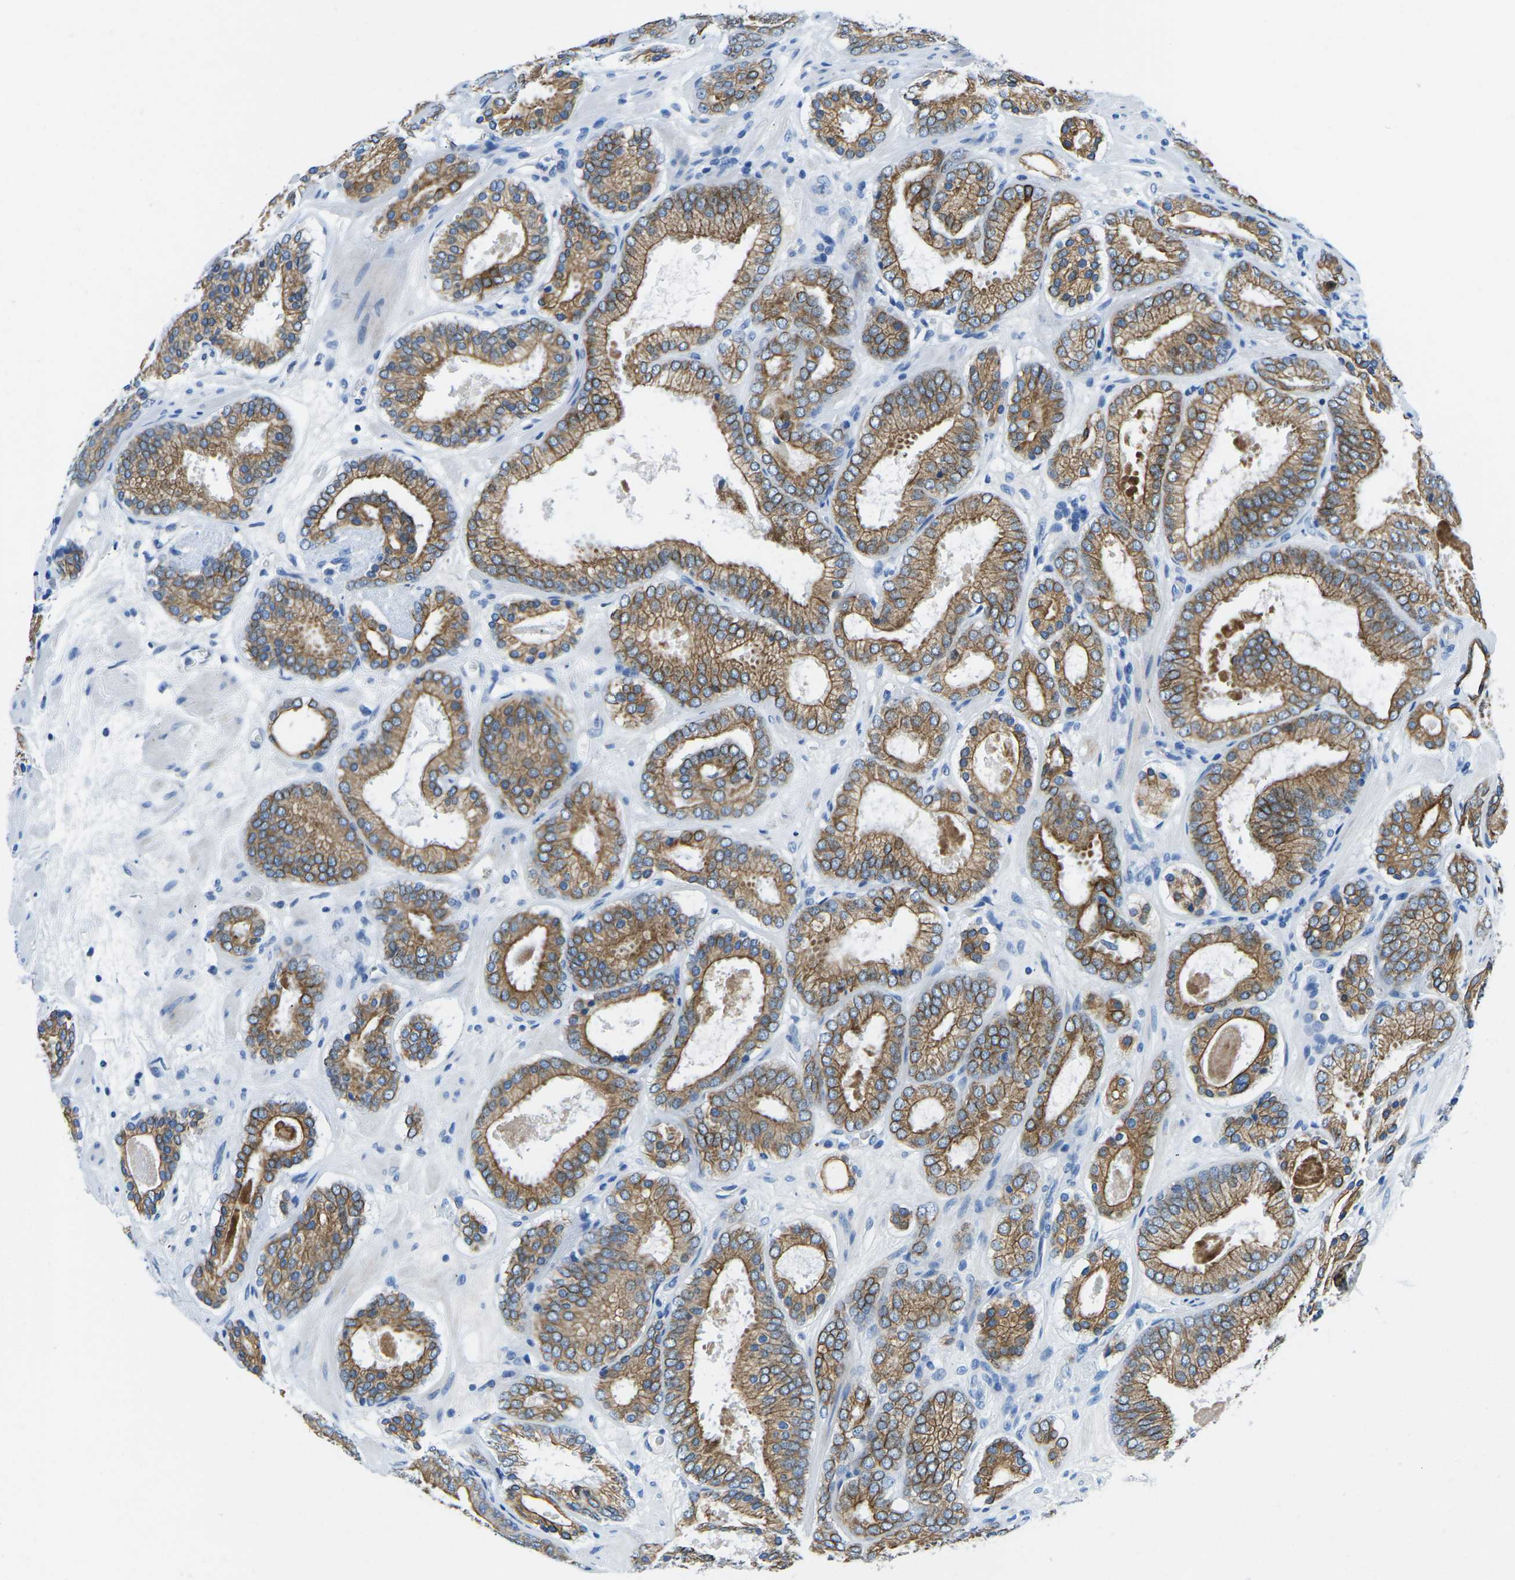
{"staining": {"intensity": "moderate", "quantity": ">75%", "location": "cytoplasmic/membranous"}, "tissue": "prostate cancer", "cell_type": "Tumor cells", "image_type": "cancer", "snomed": [{"axis": "morphology", "description": "Adenocarcinoma, Low grade"}, {"axis": "topography", "description": "Prostate"}], "caption": "A micrograph of human prostate cancer (adenocarcinoma (low-grade)) stained for a protein exhibits moderate cytoplasmic/membranous brown staining in tumor cells. Using DAB (3,3'-diaminobenzidine) (brown) and hematoxylin (blue) stains, captured at high magnification using brightfield microscopy.", "gene": "TM6SF1", "patient": {"sex": "male", "age": 69}}